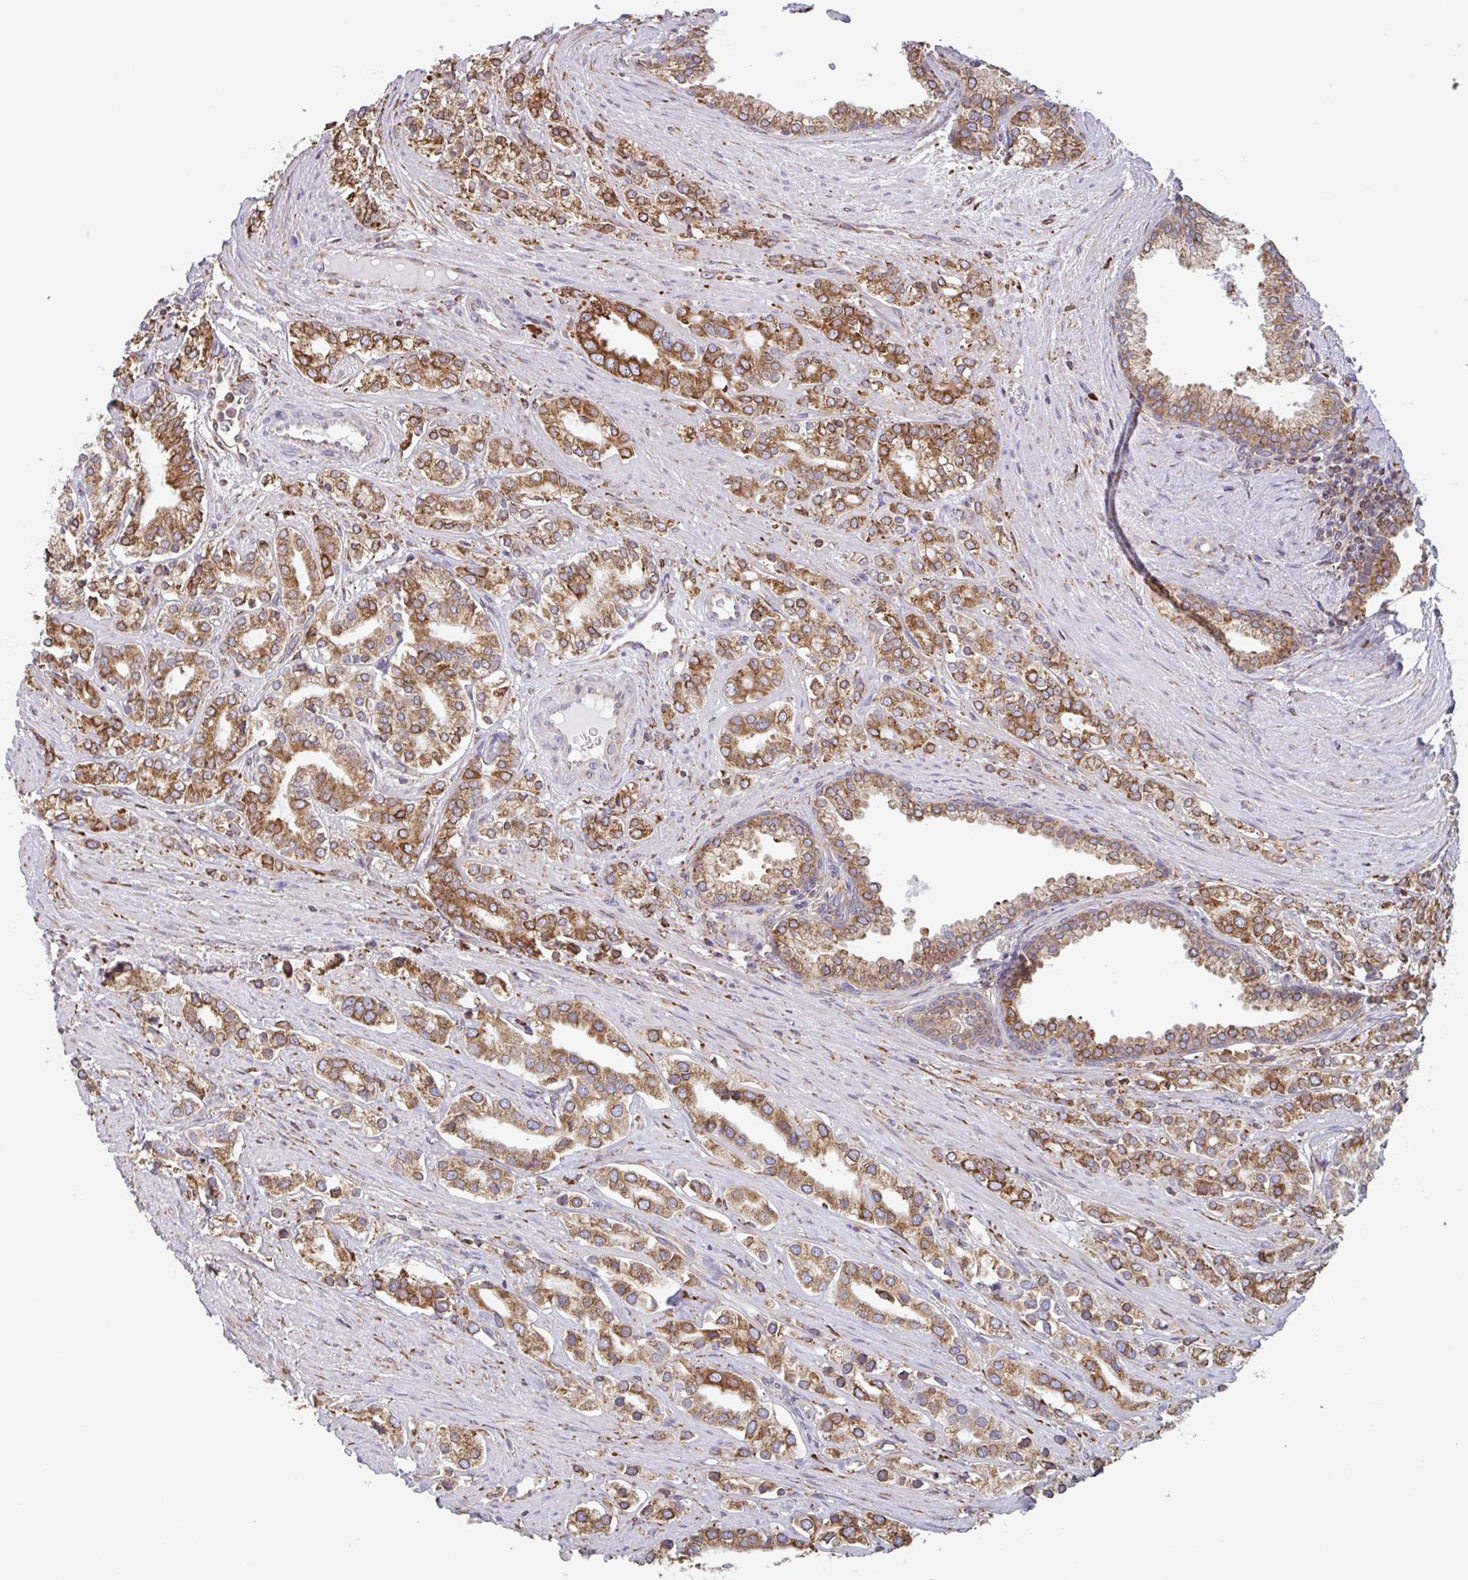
{"staining": {"intensity": "moderate", "quantity": ">75%", "location": "cytoplasmic/membranous"}, "tissue": "prostate cancer", "cell_type": "Tumor cells", "image_type": "cancer", "snomed": [{"axis": "morphology", "description": "Adenocarcinoma, High grade"}, {"axis": "topography", "description": "Prostate"}], "caption": "Immunohistochemistry (IHC) staining of high-grade adenocarcinoma (prostate), which demonstrates medium levels of moderate cytoplasmic/membranous positivity in about >75% of tumor cells indicating moderate cytoplasmic/membranous protein positivity. The staining was performed using DAB (3,3'-diaminobenzidine) (brown) for protein detection and nuclei were counterstained in hematoxylin (blue).", "gene": "DOK4", "patient": {"sex": "male", "age": 58}}